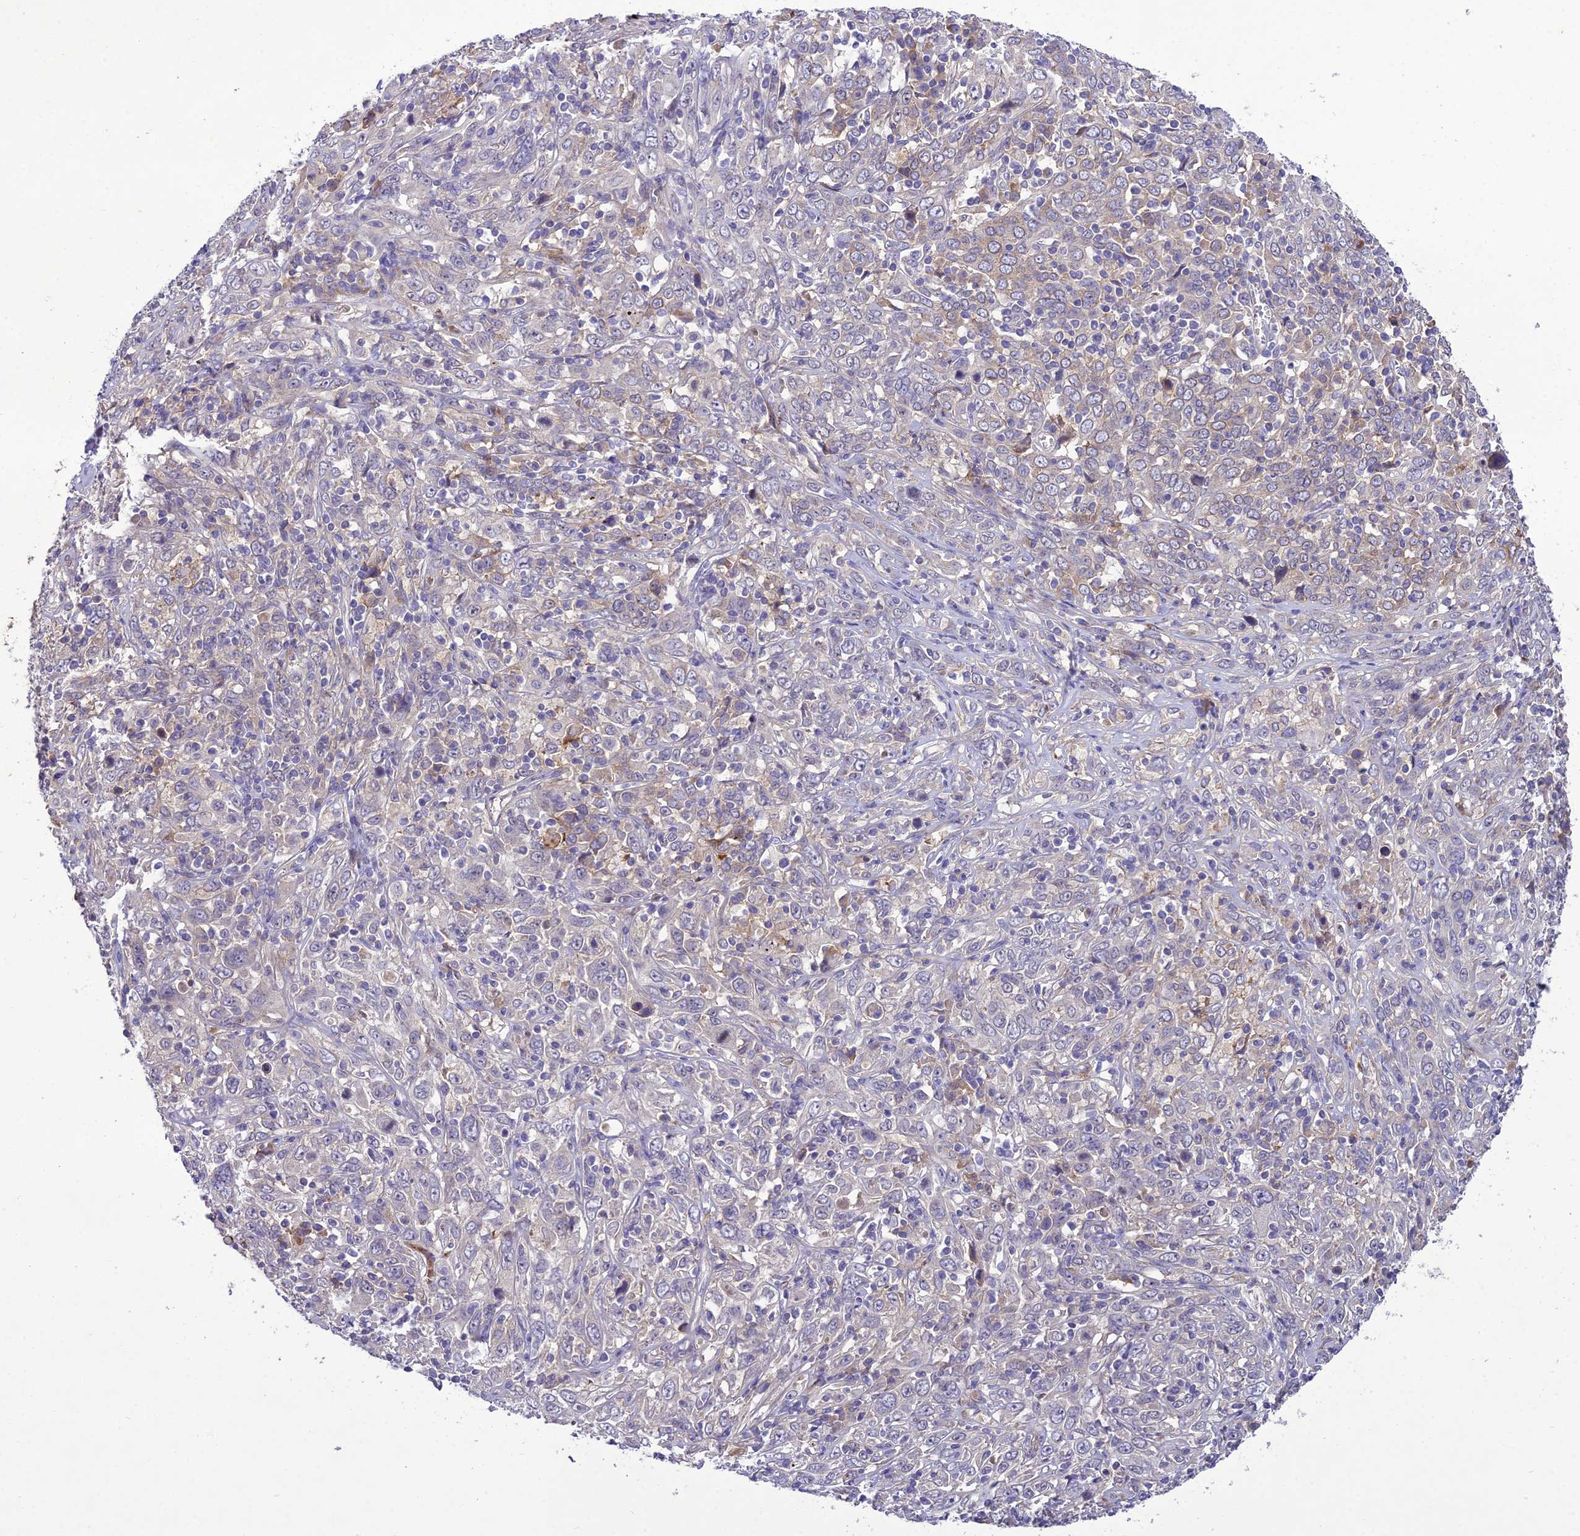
{"staining": {"intensity": "weak", "quantity": "<25%", "location": "cytoplasmic/membranous"}, "tissue": "cervical cancer", "cell_type": "Tumor cells", "image_type": "cancer", "snomed": [{"axis": "morphology", "description": "Squamous cell carcinoma, NOS"}, {"axis": "topography", "description": "Cervix"}], "caption": "Immunohistochemistry (IHC) photomicrograph of squamous cell carcinoma (cervical) stained for a protein (brown), which displays no positivity in tumor cells.", "gene": "CENPL", "patient": {"sex": "female", "age": 46}}